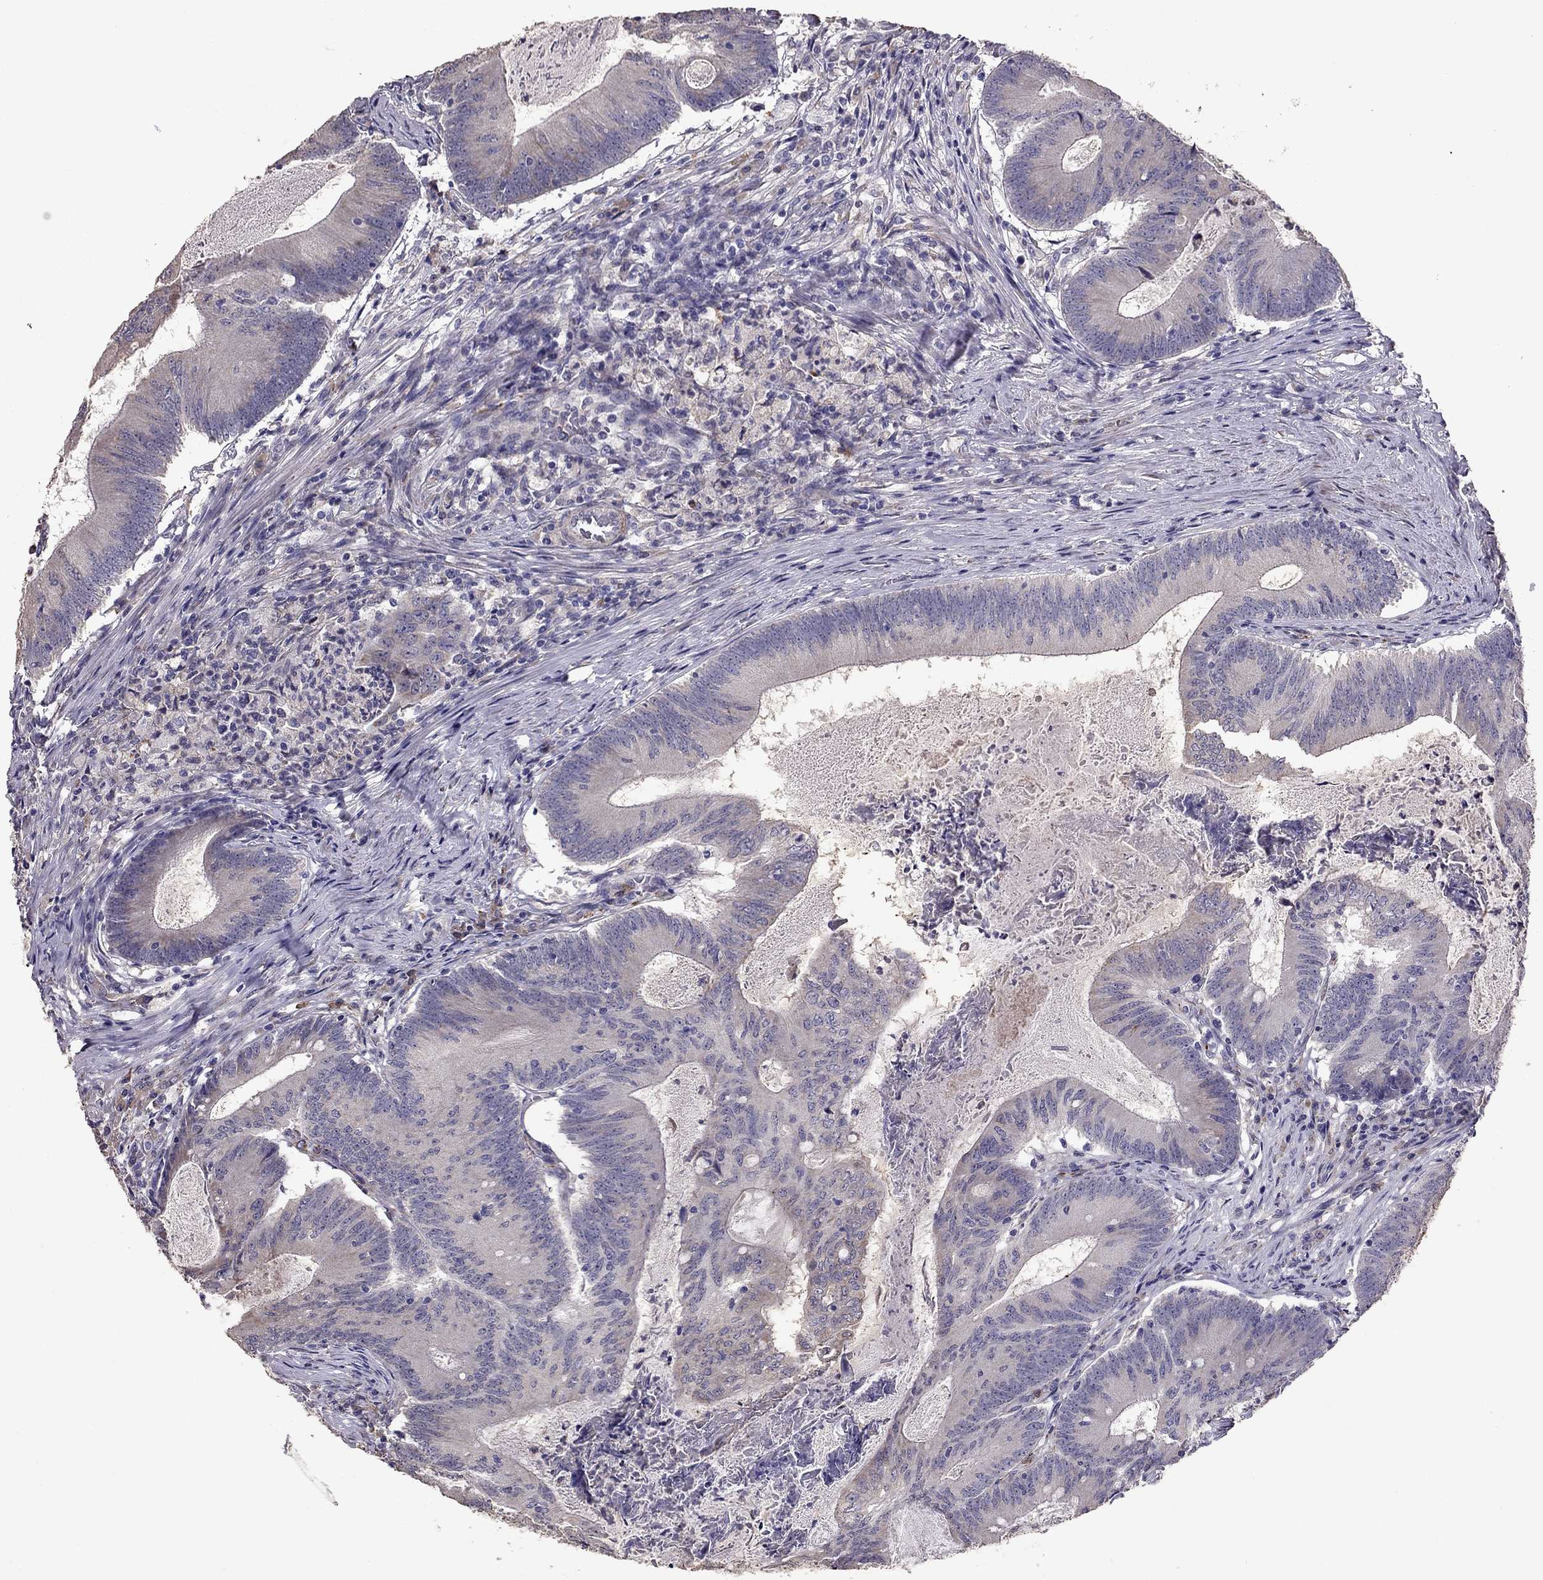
{"staining": {"intensity": "negative", "quantity": "none", "location": "none"}, "tissue": "colorectal cancer", "cell_type": "Tumor cells", "image_type": "cancer", "snomed": [{"axis": "morphology", "description": "Adenocarcinoma, NOS"}, {"axis": "topography", "description": "Colon"}], "caption": "High power microscopy image of an IHC micrograph of colorectal cancer (adenocarcinoma), revealing no significant expression in tumor cells. The staining is performed using DAB (3,3'-diaminobenzidine) brown chromogen with nuclei counter-stained in using hematoxylin.", "gene": "CDH9", "patient": {"sex": "female", "age": 70}}